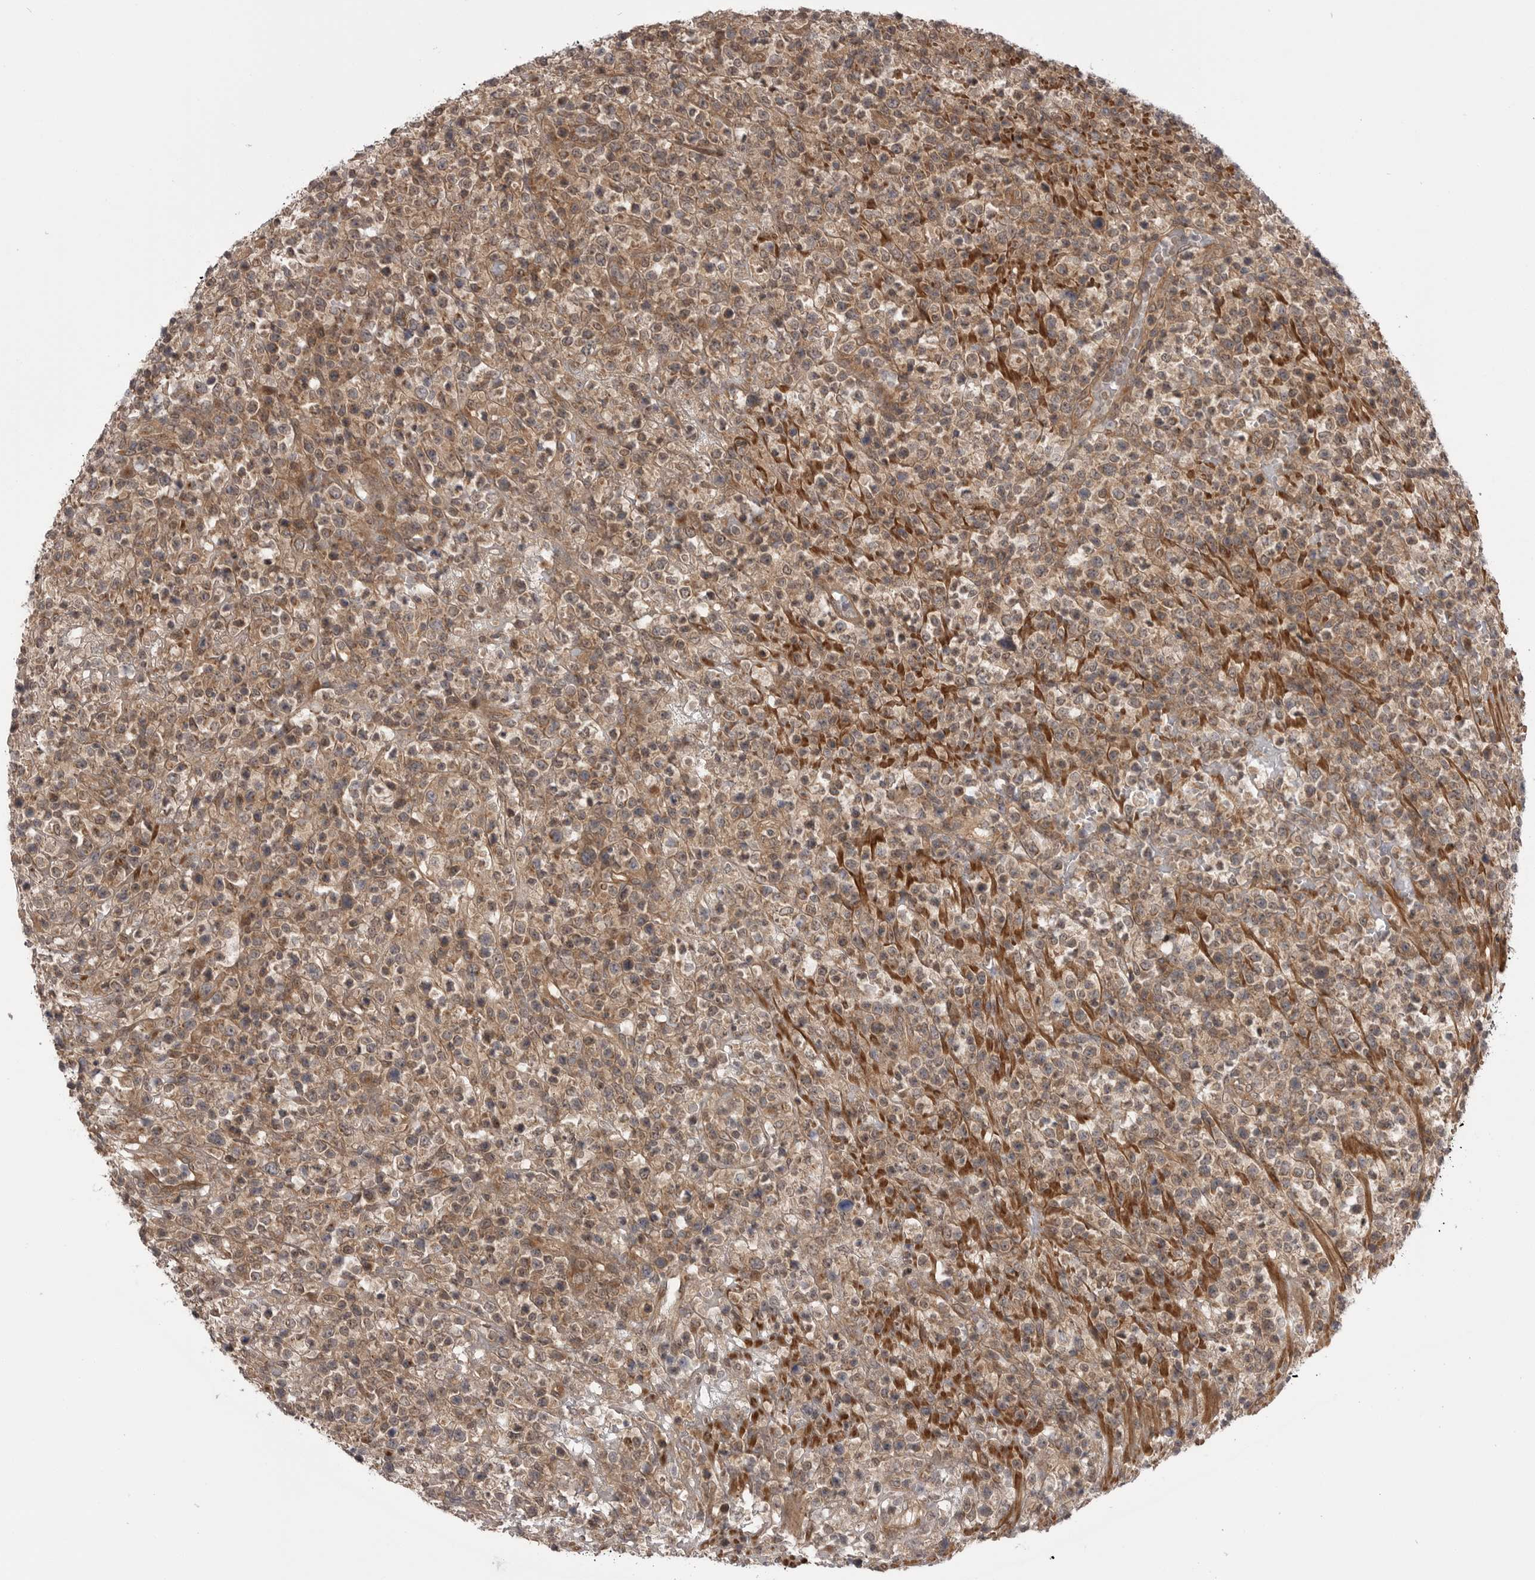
{"staining": {"intensity": "moderate", "quantity": ">75%", "location": "cytoplasmic/membranous"}, "tissue": "lymphoma", "cell_type": "Tumor cells", "image_type": "cancer", "snomed": [{"axis": "morphology", "description": "Malignant lymphoma, non-Hodgkin's type, High grade"}, {"axis": "topography", "description": "Colon"}], "caption": "Approximately >75% of tumor cells in lymphoma show moderate cytoplasmic/membranous protein expression as visualized by brown immunohistochemical staining.", "gene": "PDCL", "patient": {"sex": "female", "age": 53}}